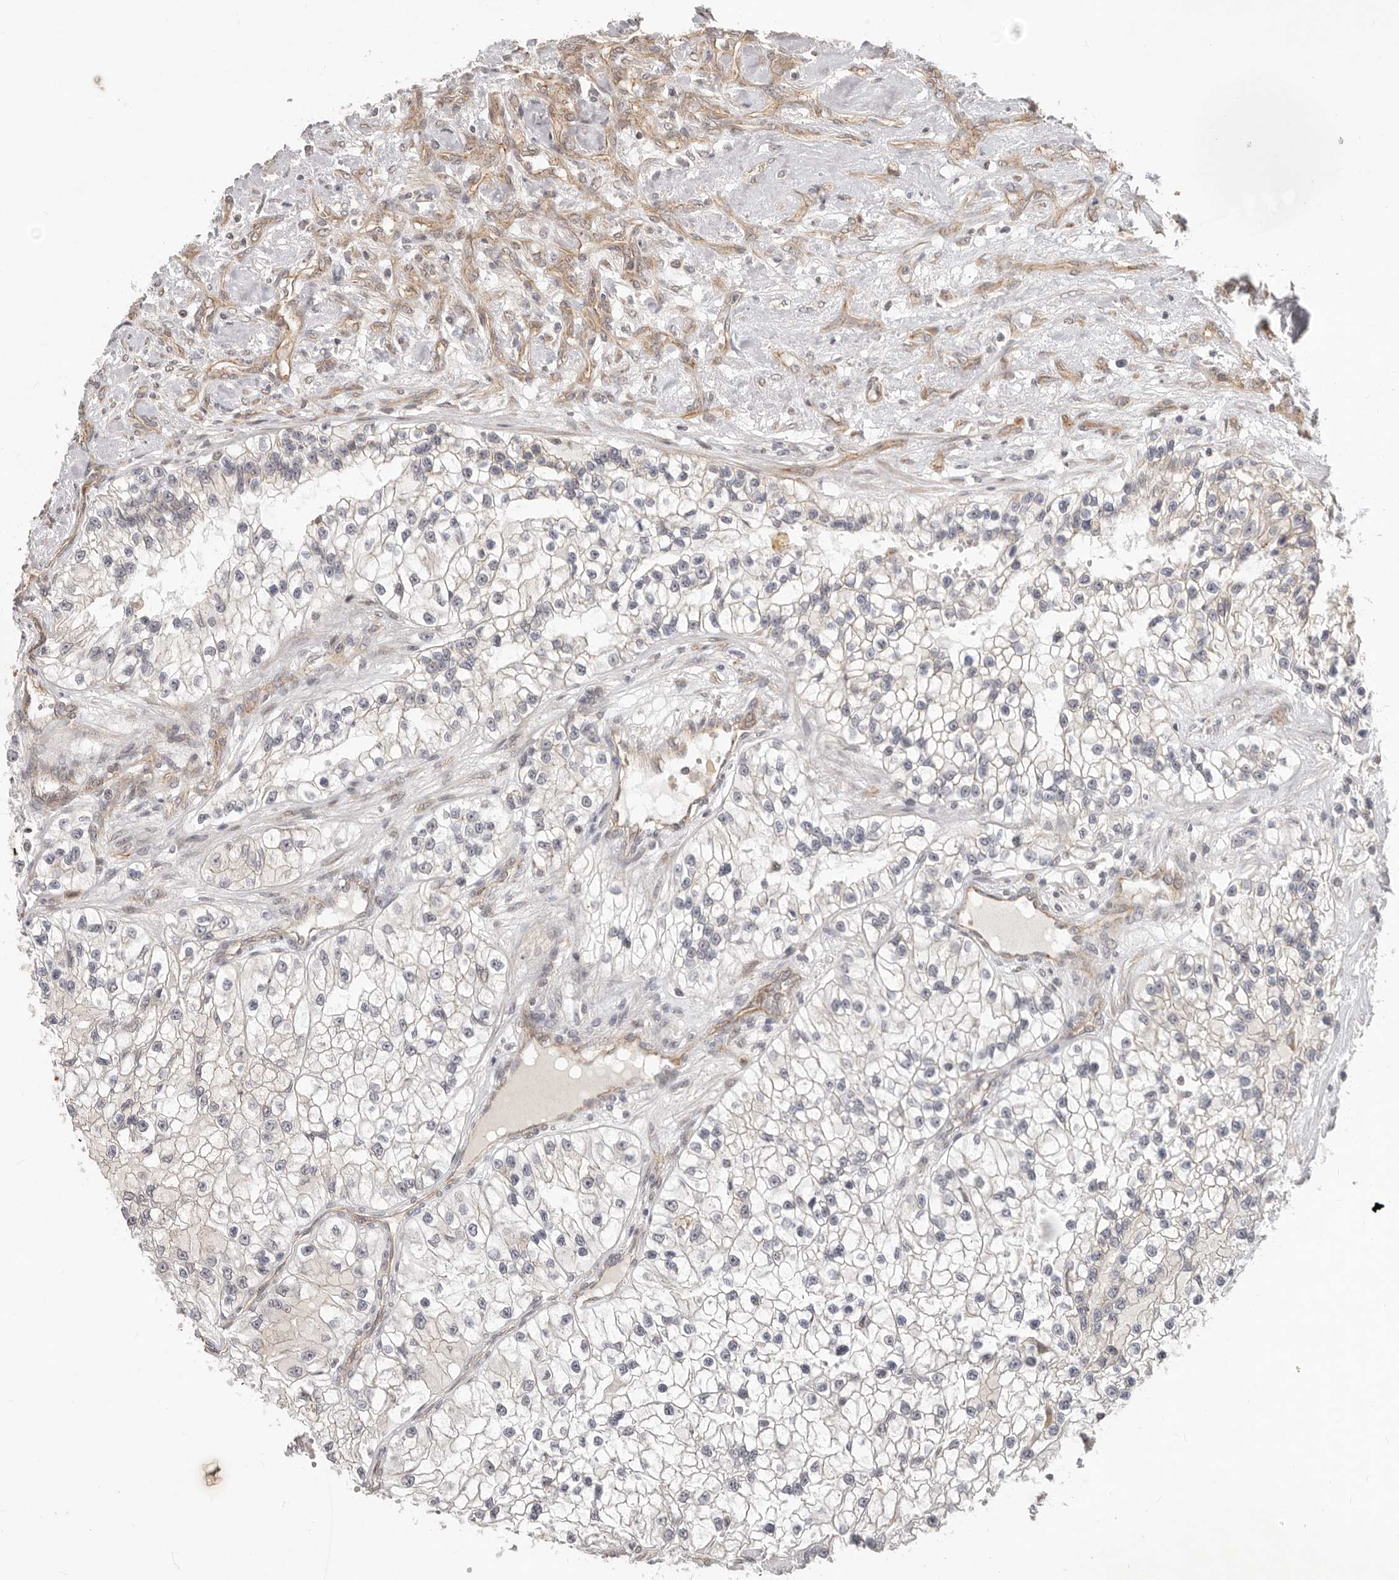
{"staining": {"intensity": "negative", "quantity": "none", "location": "none"}, "tissue": "renal cancer", "cell_type": "Tumor cells", "image_type": "cancer", "snomed": [{"axis": "morphology", "description": "Adenocarcinoma, NOS"}, {"axis": "topography", "description": "Kidney"}], "caption": "High magnification brightfield microscopy of renal adenocarcinoma stained with DAB (brown) and counterstained with hematoxylin (blue): tumor cells show no significant positivity.", "gene": "USP49", "patient": {"sex": "female", "age": 57}}